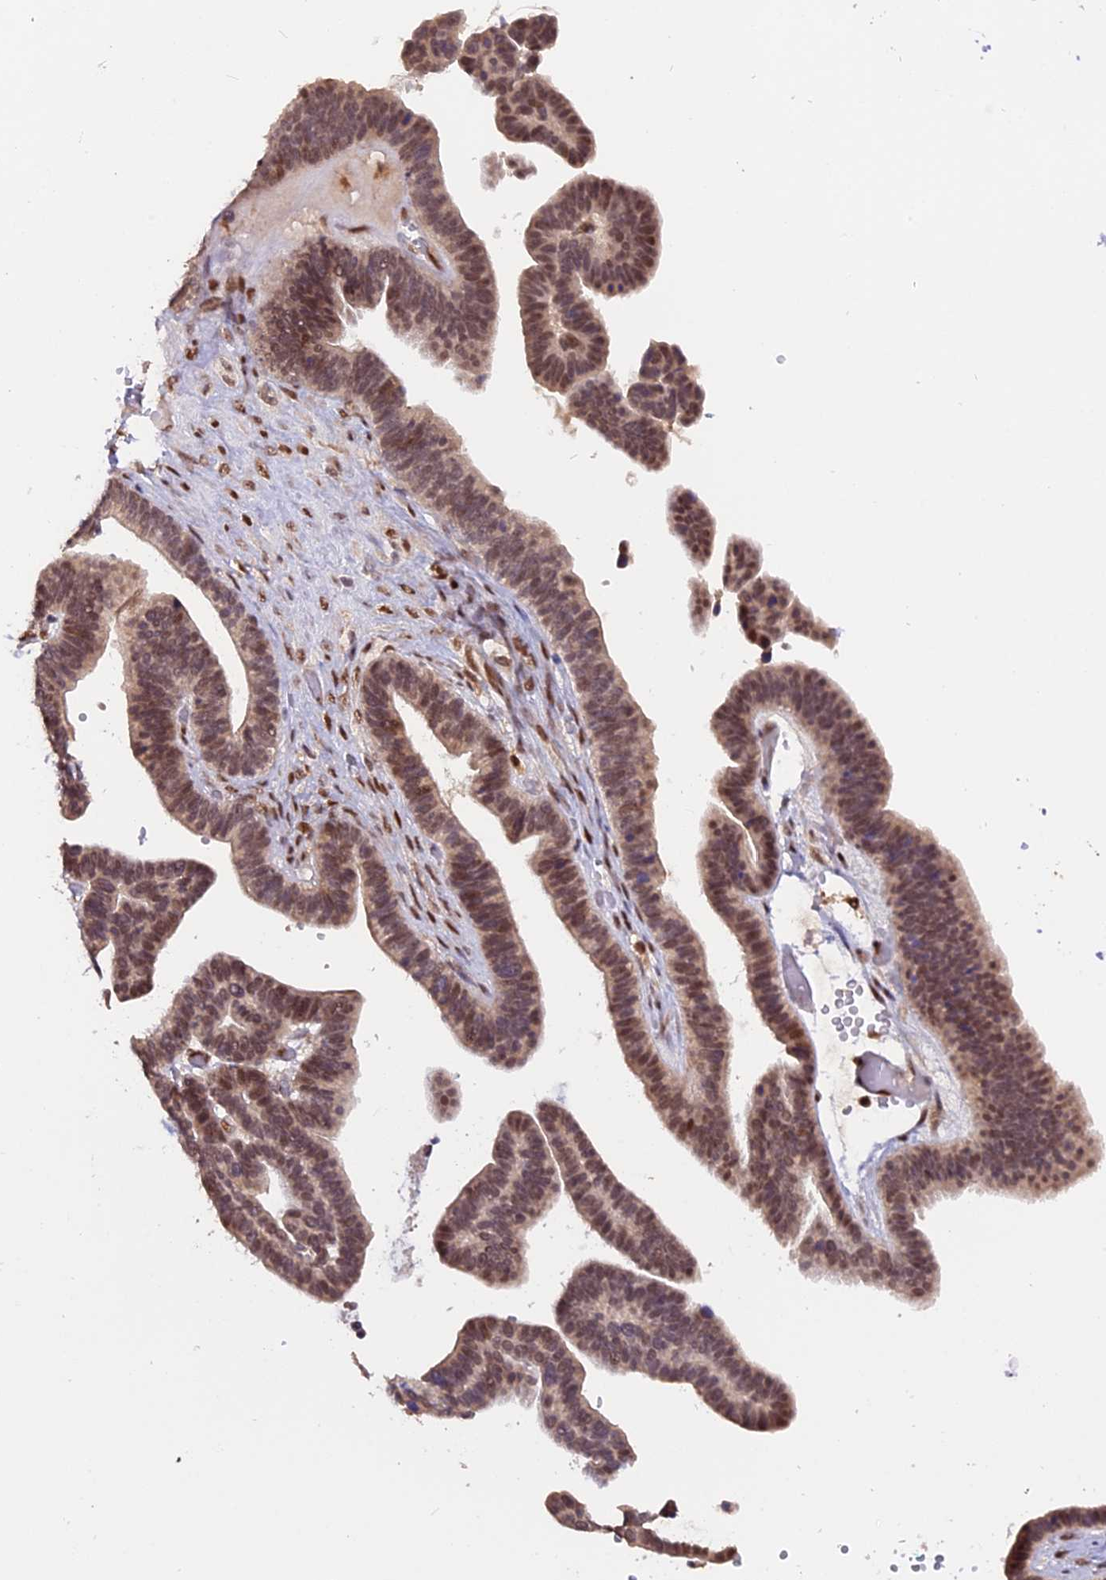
{"staining": {"intensity": "moderate", "quantity": ">75%", "location": "nuclear"}, "tissue": "ovarian cancer", "cell_type": "Tumor cells", "image_type": "cancer", "snomed": [{"axis": "morphology", "description": "Cystadenocarcinoma, serous, NOS"}, {"axis": "topography", "description": "Ovary"}], "caption": "The micrograph demonstrates immunohistochemical staining of serous cystadenocarcinoma (ovarian). There is moderate nuclear staining is appreciated in about >75% of tumor cells.", "gene": "FAM118B", "patient": {"sex": "female", "age": 56}}